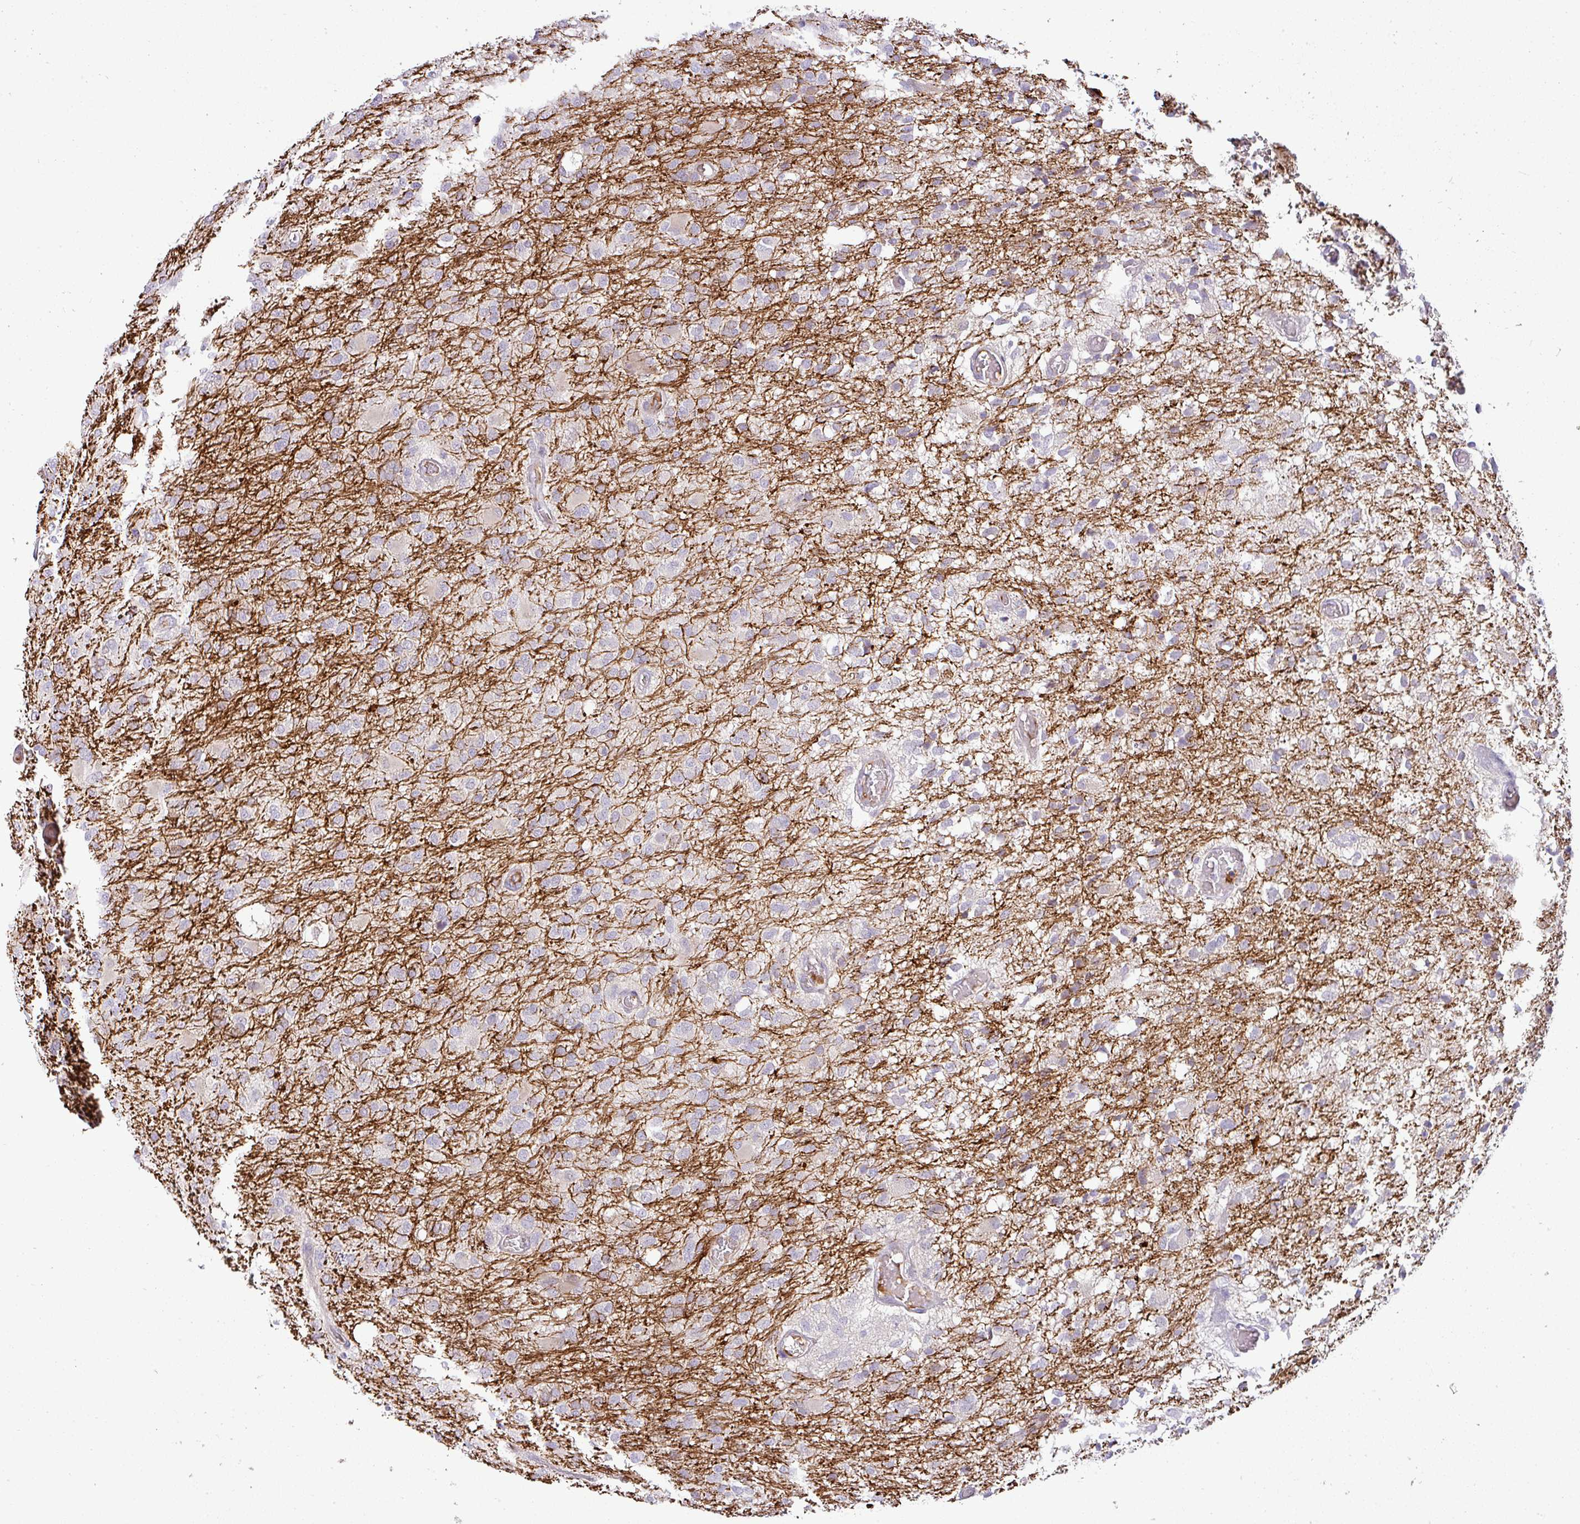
{"staining": {"intensity": "negative", "quantity": "none", "location": "none"}, "tissue": "glioma", "cell_type": "Tumor cells", "image_type": "cancer", "snomed": [{"axis": "morphology", "description": "Glioma, malignant, High grade"}, {"axis": "topography", "description": "Brain"}], "caption": "An immunohistochemistry histopathology image of malignant glioma (high-grade) is shown. There is no staining in tumor cells of malignant glioma (high-grade).", "gene": "APOM", "patient": {"sex": "female", "age": 74}}